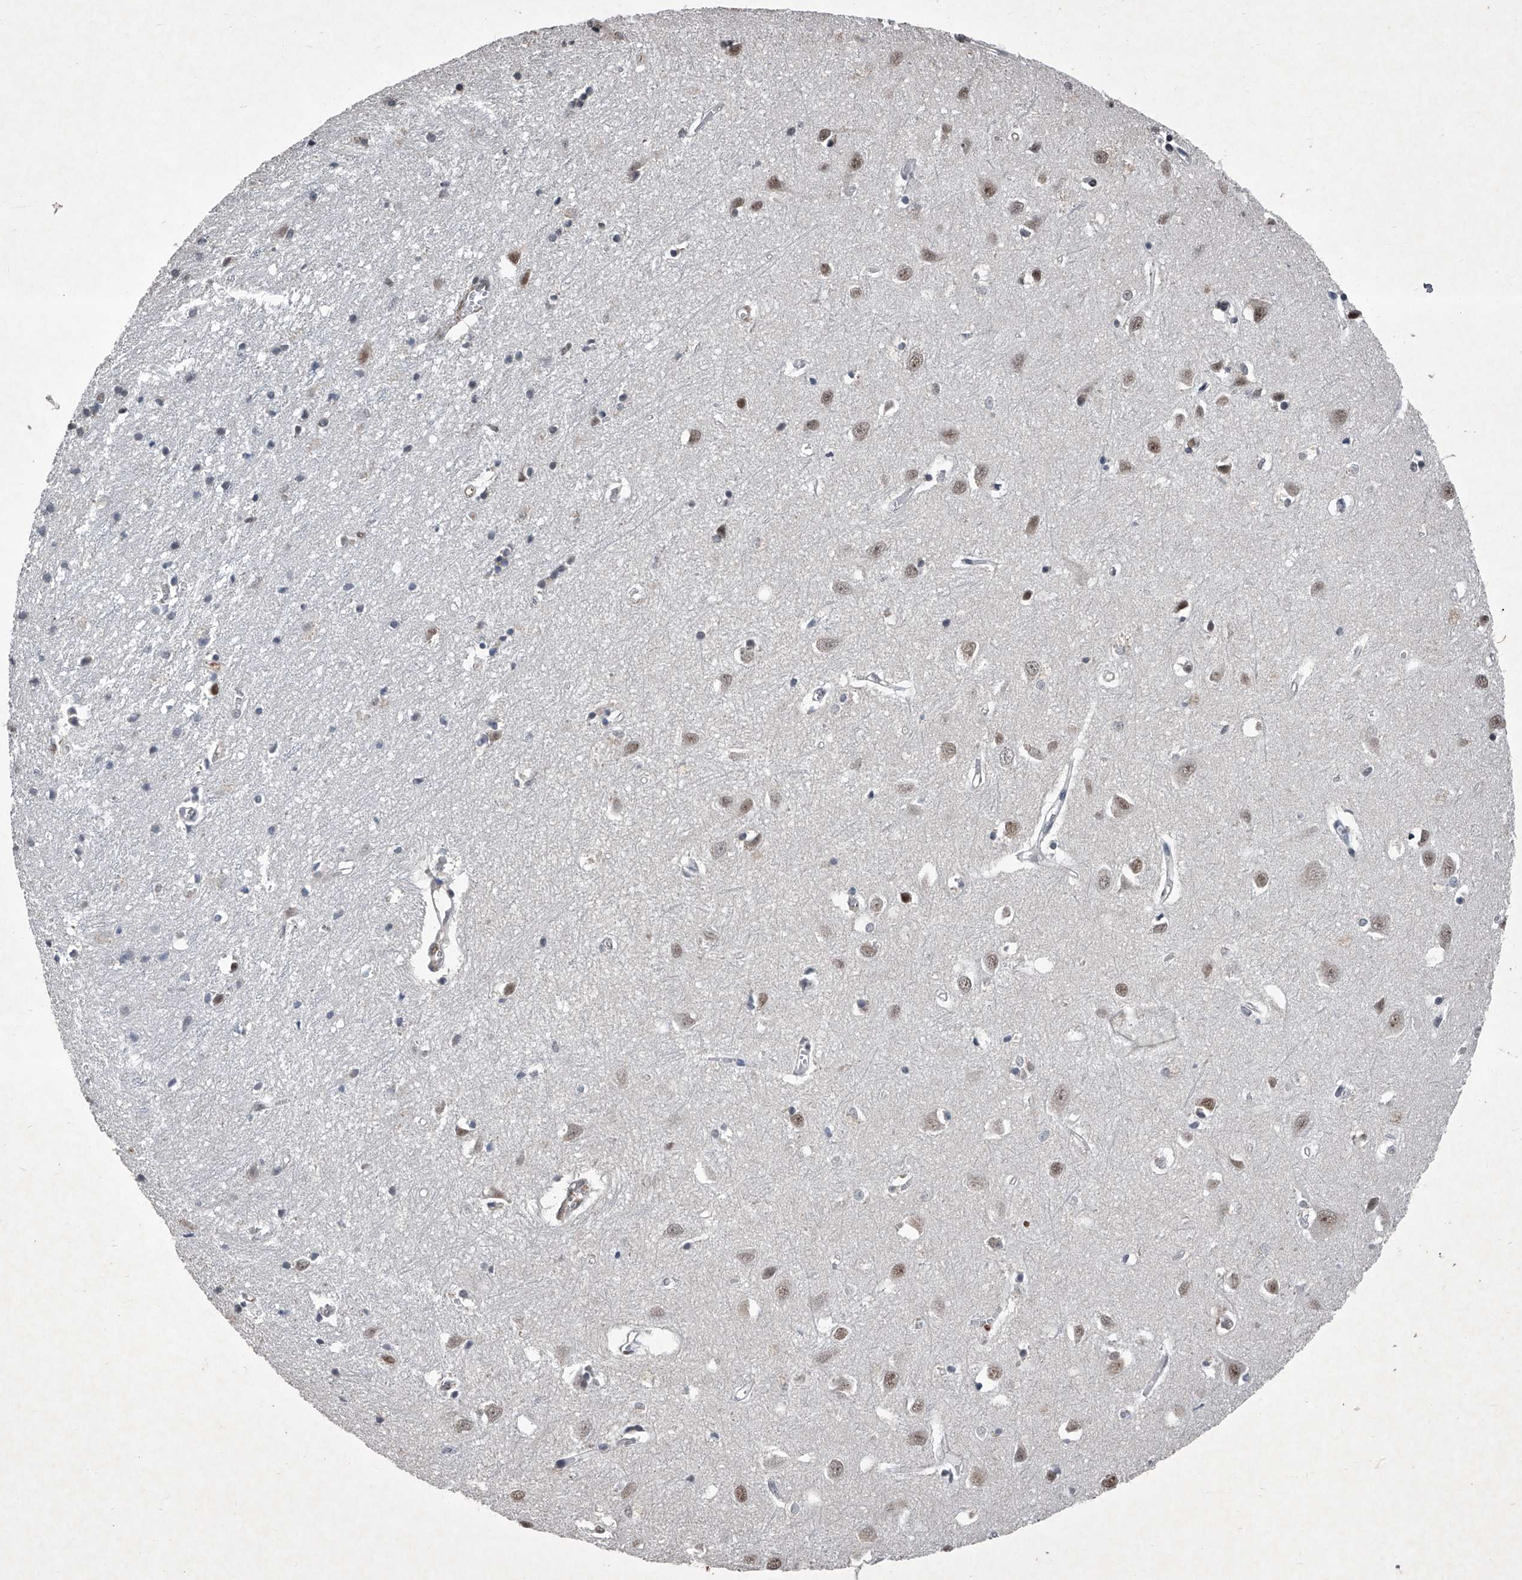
{"staining": {"intensity": "strong", "quantity": "25%-75%", "location": "nuclear"}, "tissue": "cerebral cortex", "cell_type": "Endothelial cells", "image_type": "normal", "snomed": [{"axis": "morphology", "description": "Normal tissue, NOS"}, {"axis": "topography", "description": "Cerebral cortex"}], "caption": "This is a micrograph of immunohistochemistry (IHC) staining of unremarkable cerebral cortex, which shows strong staining in the nuclear of endothelial cells.", "gene": "DDX39B", "patient": {"sex": "female", "age": 64}}